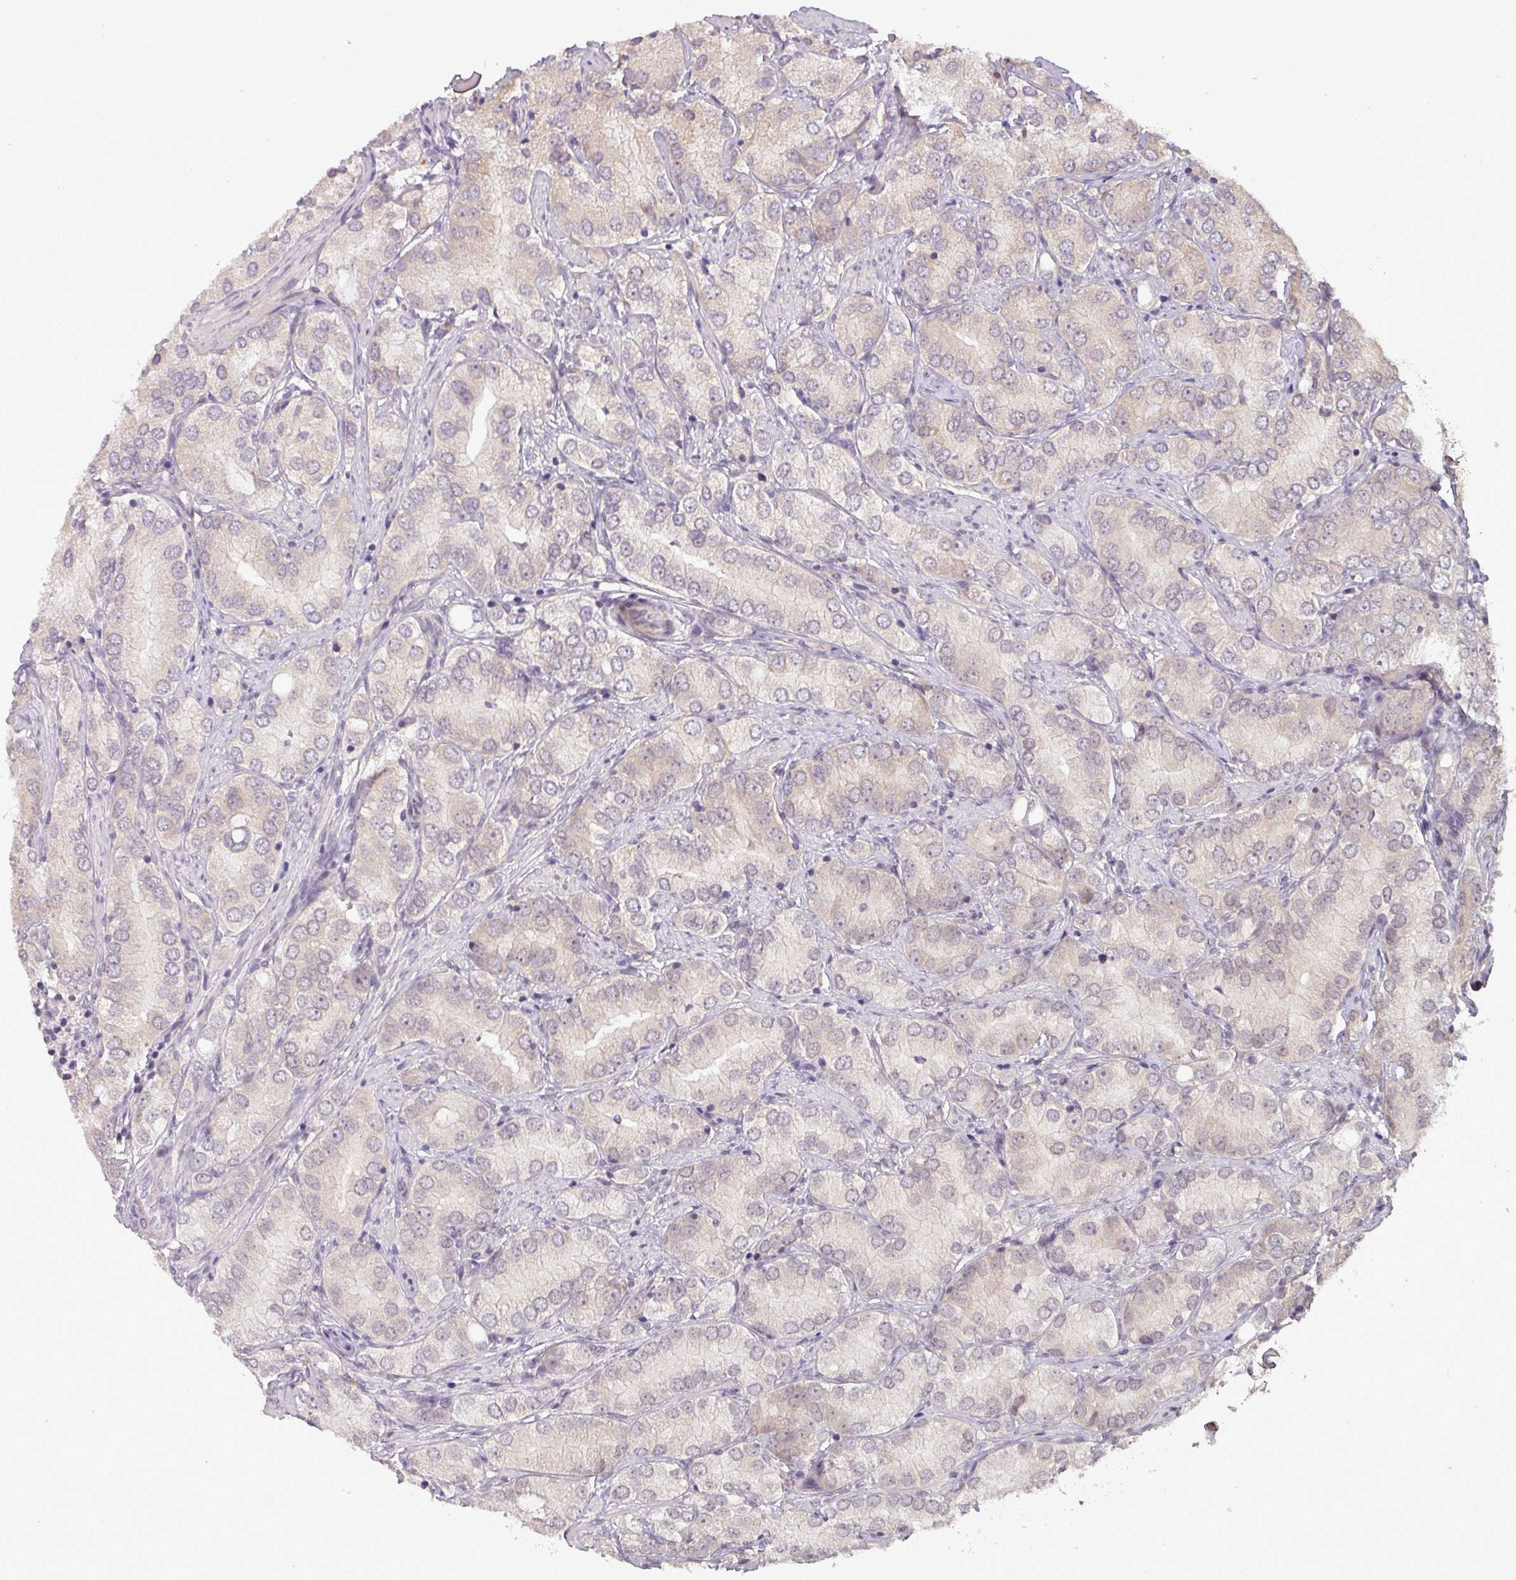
{"staining": {"intensity": "weak", "quantity": "<25%", "location": "cytoplasmic/membranous"}, "tissue": "prostate cancer", "cell_type": "Tumor cells", "image_type": "cancer", "snomed": [{"axis": "morphology", "description": "Adenocarcinoma, High grade"}, {"axis": "topography", "description": "Prostate"}], "caption": "This is an immunohistochemistry micrograph of human prostate cancer (adenocarcinoma (high-grade)). There is no expression in tumor cells.", "gene": "NOB1", "patient": {"sex": "male", "age": 82}}